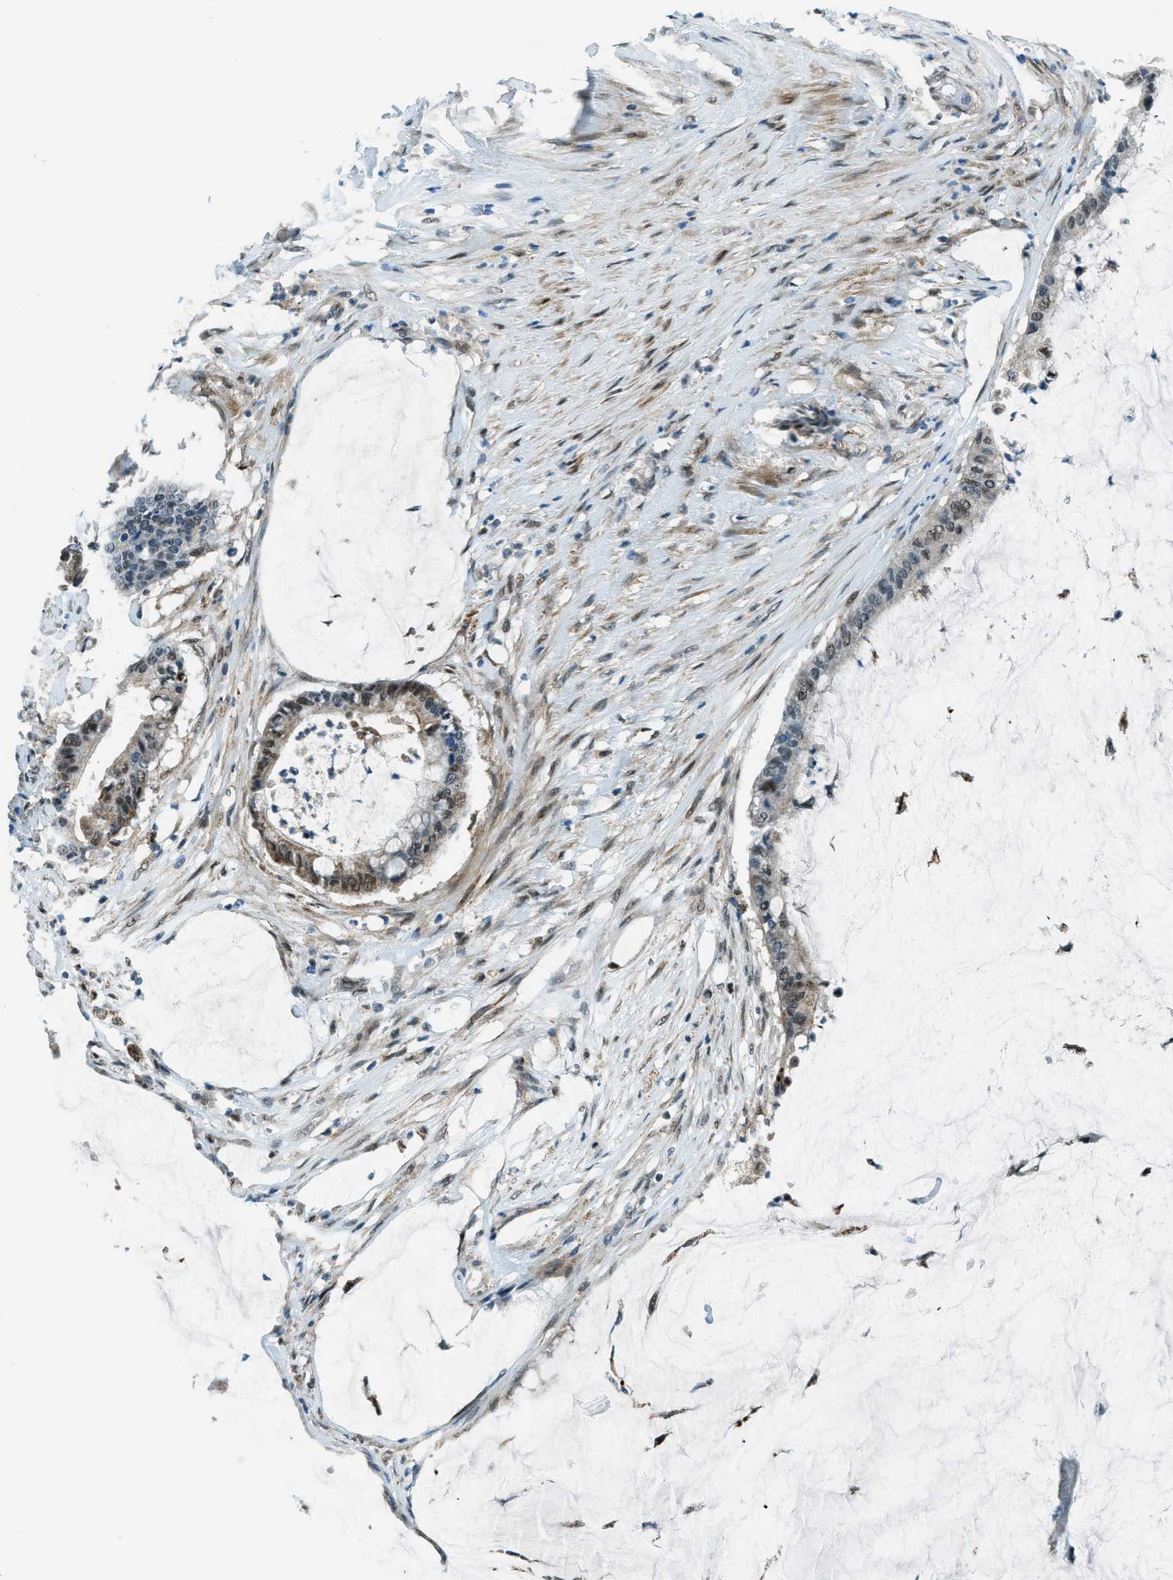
{"staining": {"intensity": "weak", "quantity": "25%-75%", "location": "nuclear"}, "tissue": "pancreatic cancer", "cell_type": "Tumor cells", "image_type": "cancer", "snomed": [{"axis": "morphology", "description": "Adenocarcinoma, NOS"}, {"axis": "topography", "description": "Pancreas"}], "caption": "This photomicrograph exhibits pancreatic cancer (adenocarcinoma) stained with immunohistochemistry to label a protein in brown. The nuclear of tumor cells show weak positivity for the protein. Nuclei are counter-stained blue.", "gene": "NPEPL1", "patient": {"sex": "male", "age": 41}}